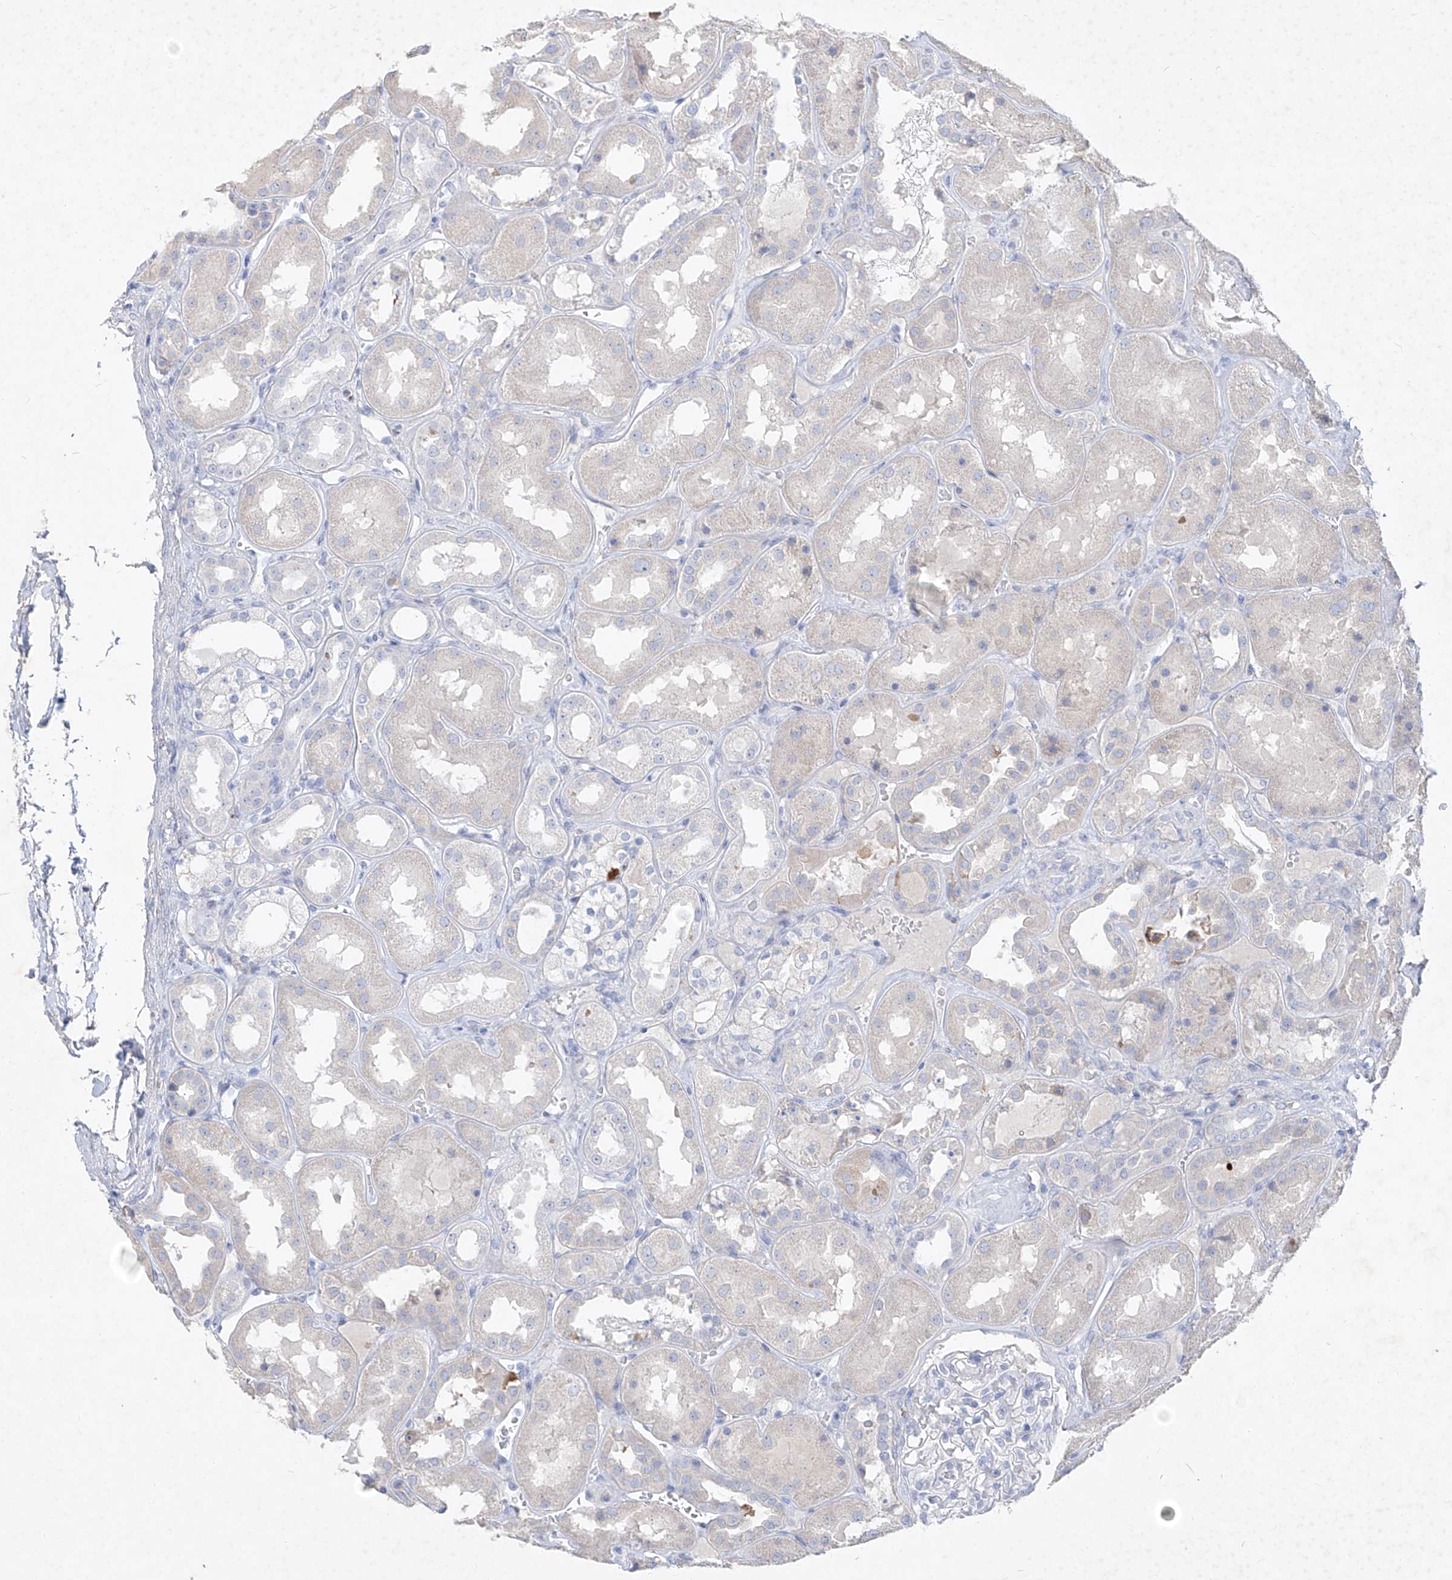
{"staining": {"intensity": "negative", "quantity": "none", "location": "none"}, "tissue": "kidney", "cell_type": "Cells in glomeruli", "image_type": "normal", "snomed": [{"axis": "morphology", "description": "Normal tissue, NOS"}, {"axis": "topography", "description": "Kidney"}], "caption": "DAB (3,3'-diaminobenzidine) immunohistochemical staining of unremarkable human kidney exhibits no significant staining in cells in glomeruli.", "gene": "FRS3", "patient": {"sex": "male", "age": 70}}